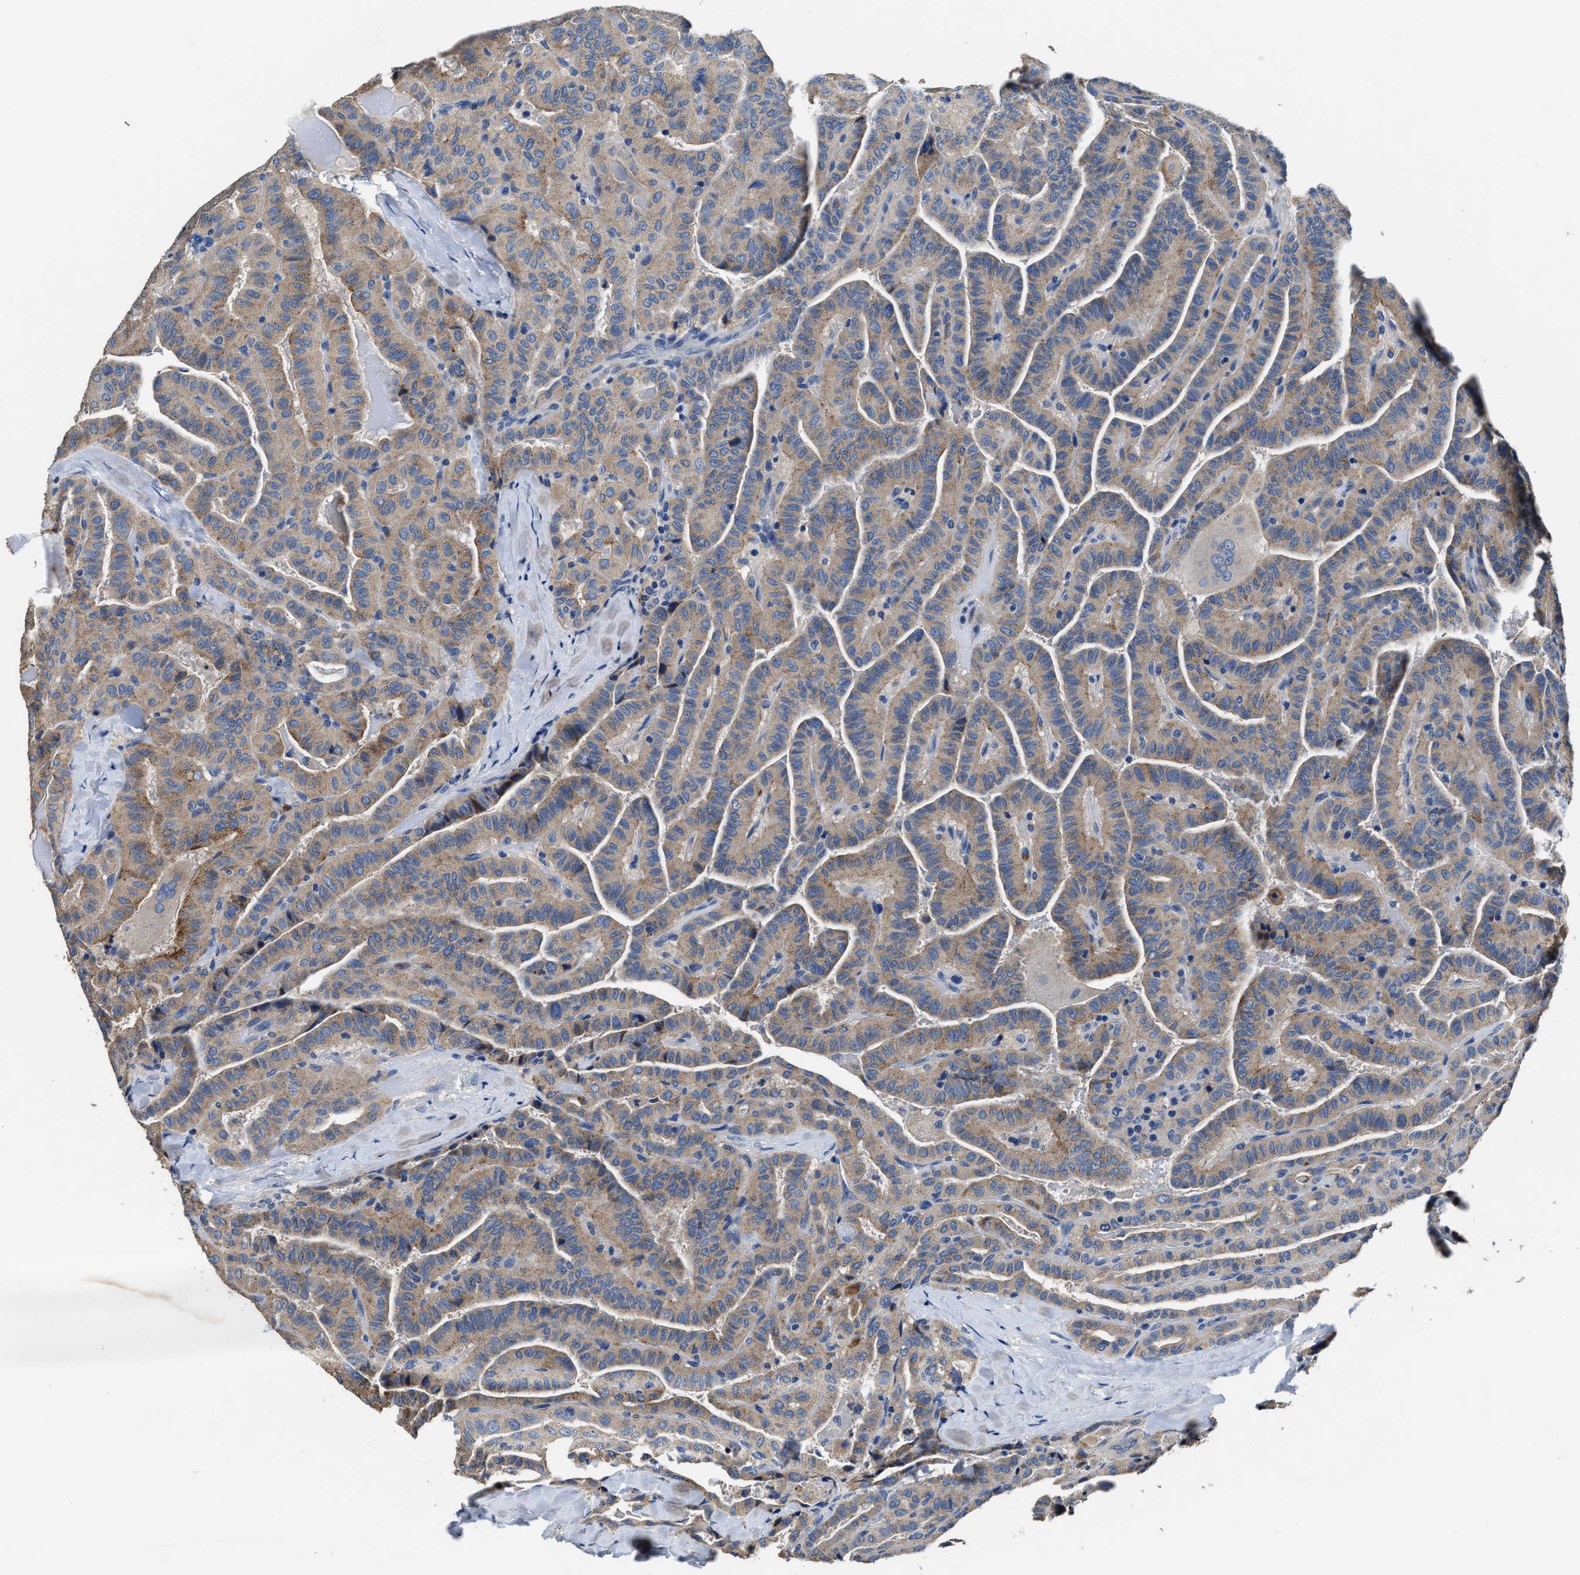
{"staining": {"intensity": "weak", "quantity": ">75%", "location": "cytoplasmic/membranous"}, "tissue": "thyroid cancer", "cell_type": "Tumor cells", "image_type": "cancer", "snomed": [{"axis": "morphology", "description": "Papillary adenocarcinoma, NOS"}, {"axis": "topography", "description": "Thyroid gland"}], "caption": "Brown immunohistochemical staining in human papillary adenocarcinoma (thyroid) exhibits weak cytoplasmic/membranous staining in approximately >75% of tumor cells.", "gene": "UBR4", "patient": {"sex": "male", "age": 77}}